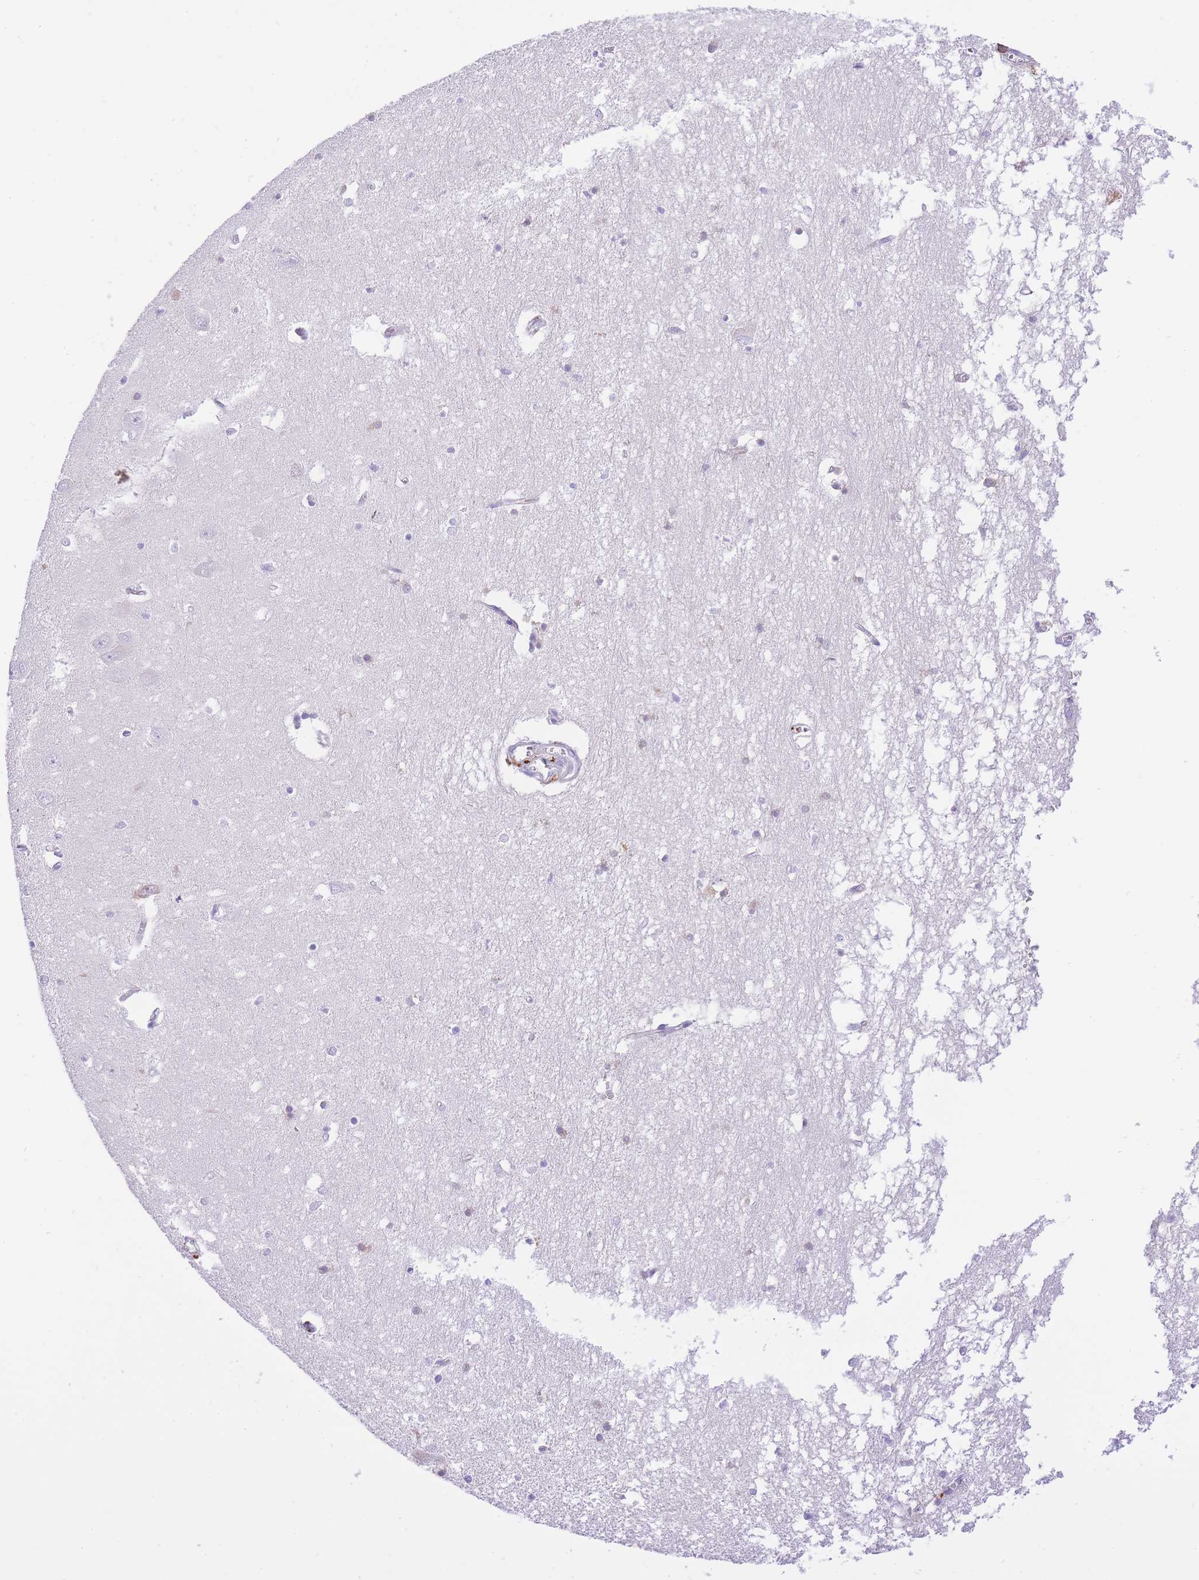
{"staining": {"intensity": "negative", "quantity": "none", "location": "none"}, "tissue": "hippocampus", "cell_type": "Glial cells", "image_type": "normal", "snomed": [{"axis": "morphology", "description": "Normal tissue, NOS"}, {"axis": "topography", "description": "Hippocampus"}], "caption": "An IHC photomicrograph of benign hippocampus is shown. There is no staining in glial cells of hippocampus. (DAB immunohistochemistry with hematoxylin counter stain).", "gene": "HRG", "patient": {"sex": "male", "age": 70}}